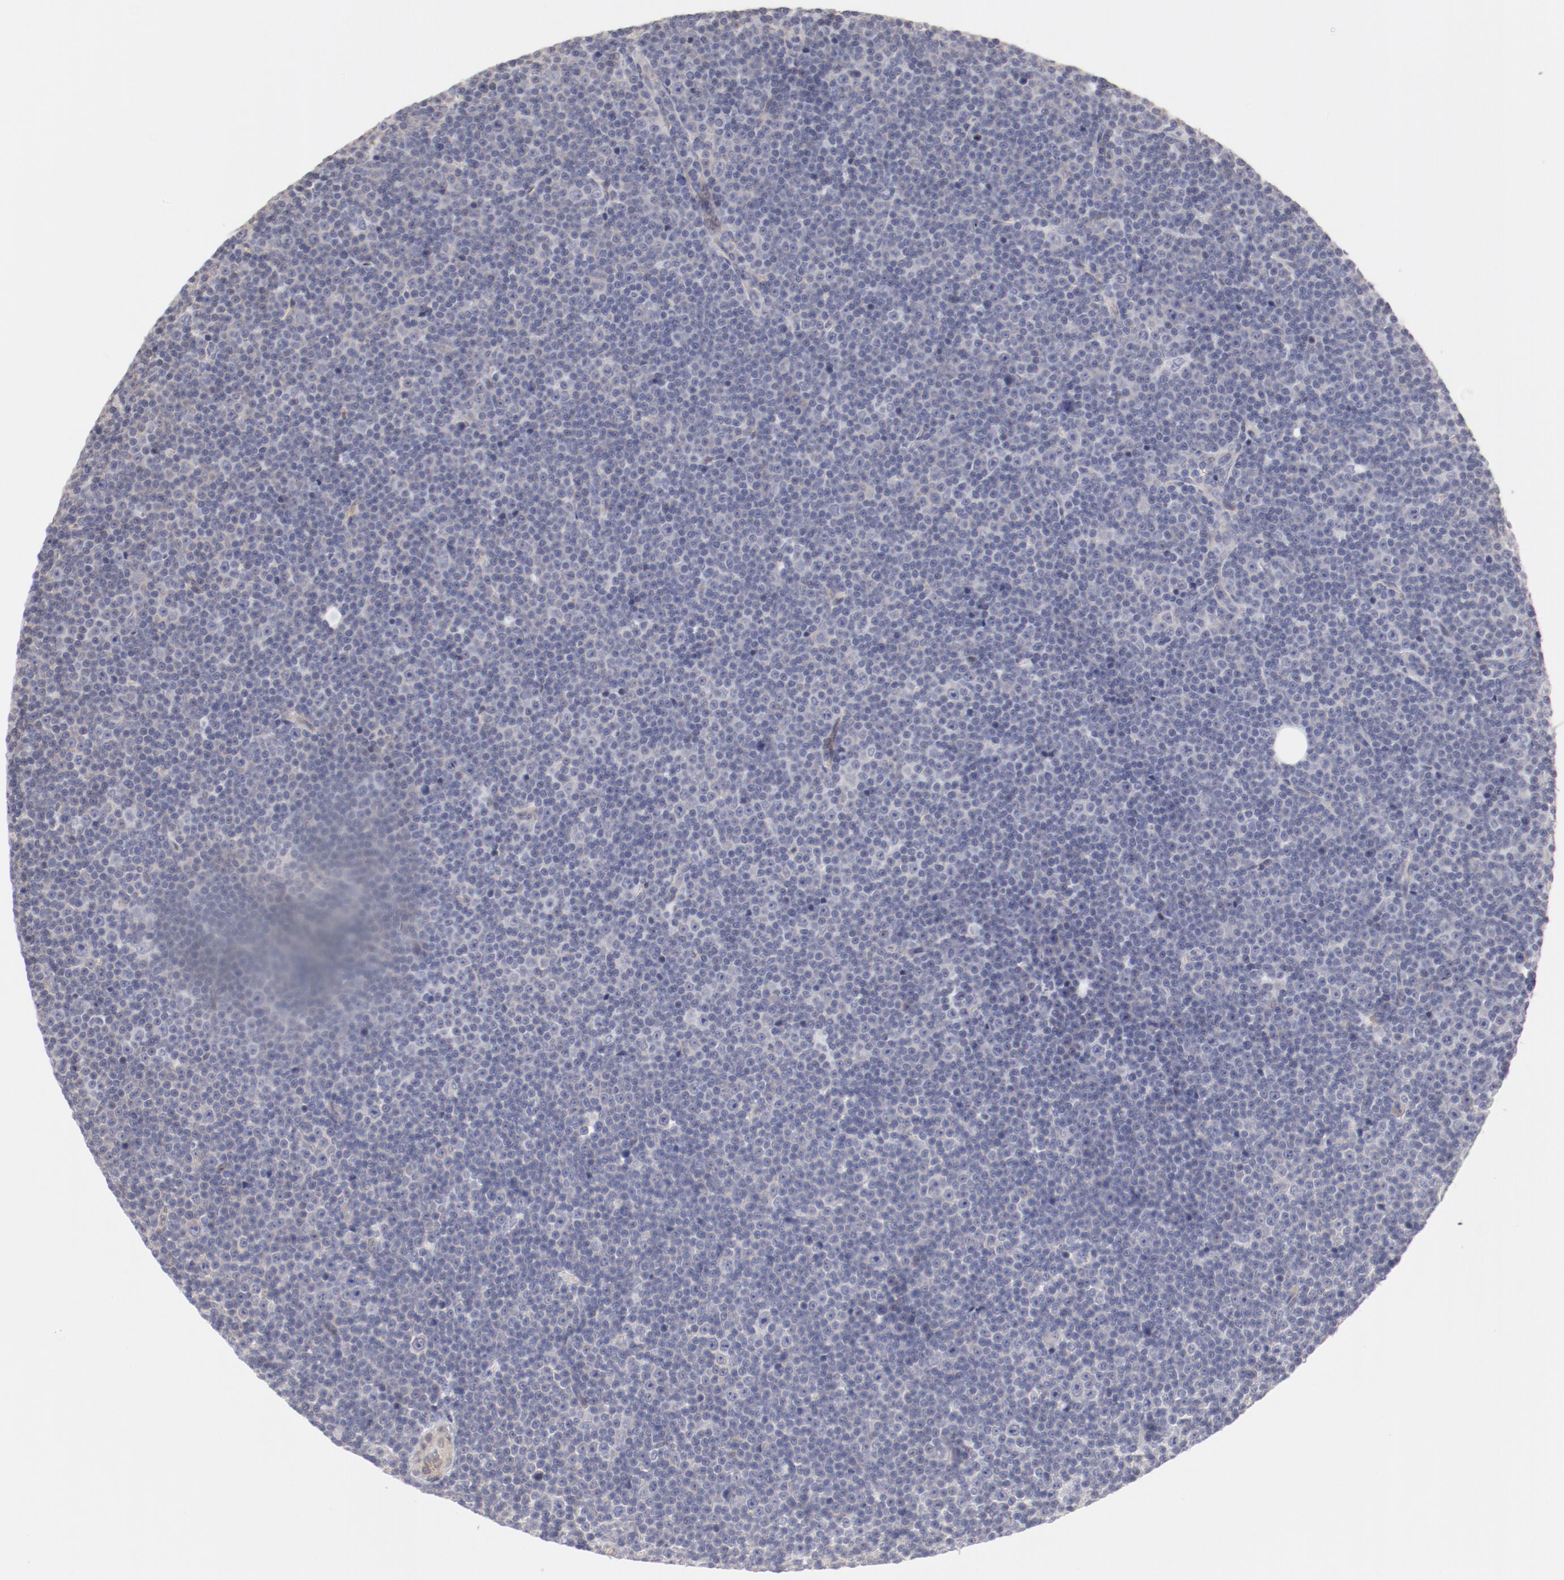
{"staining": {"intensity": "negative", "quantity": "none", "location": "none"}, "tissue": "lymphoma", "cell_type": "Tumor cells", "image_type": "cancer", "snomed": [{"axis": "morphology", "description": "Malignant lymphoma, non-Hodgkin's type, Low grade"}, {"axis": "topography", "description": "Lymph node"}], "caption": "Lymphoma was stained to show a protein in brown. There is no significant expression in tumor cells.", "gene": "LAX1", "patient": {"sex": "female", "age": 67}}